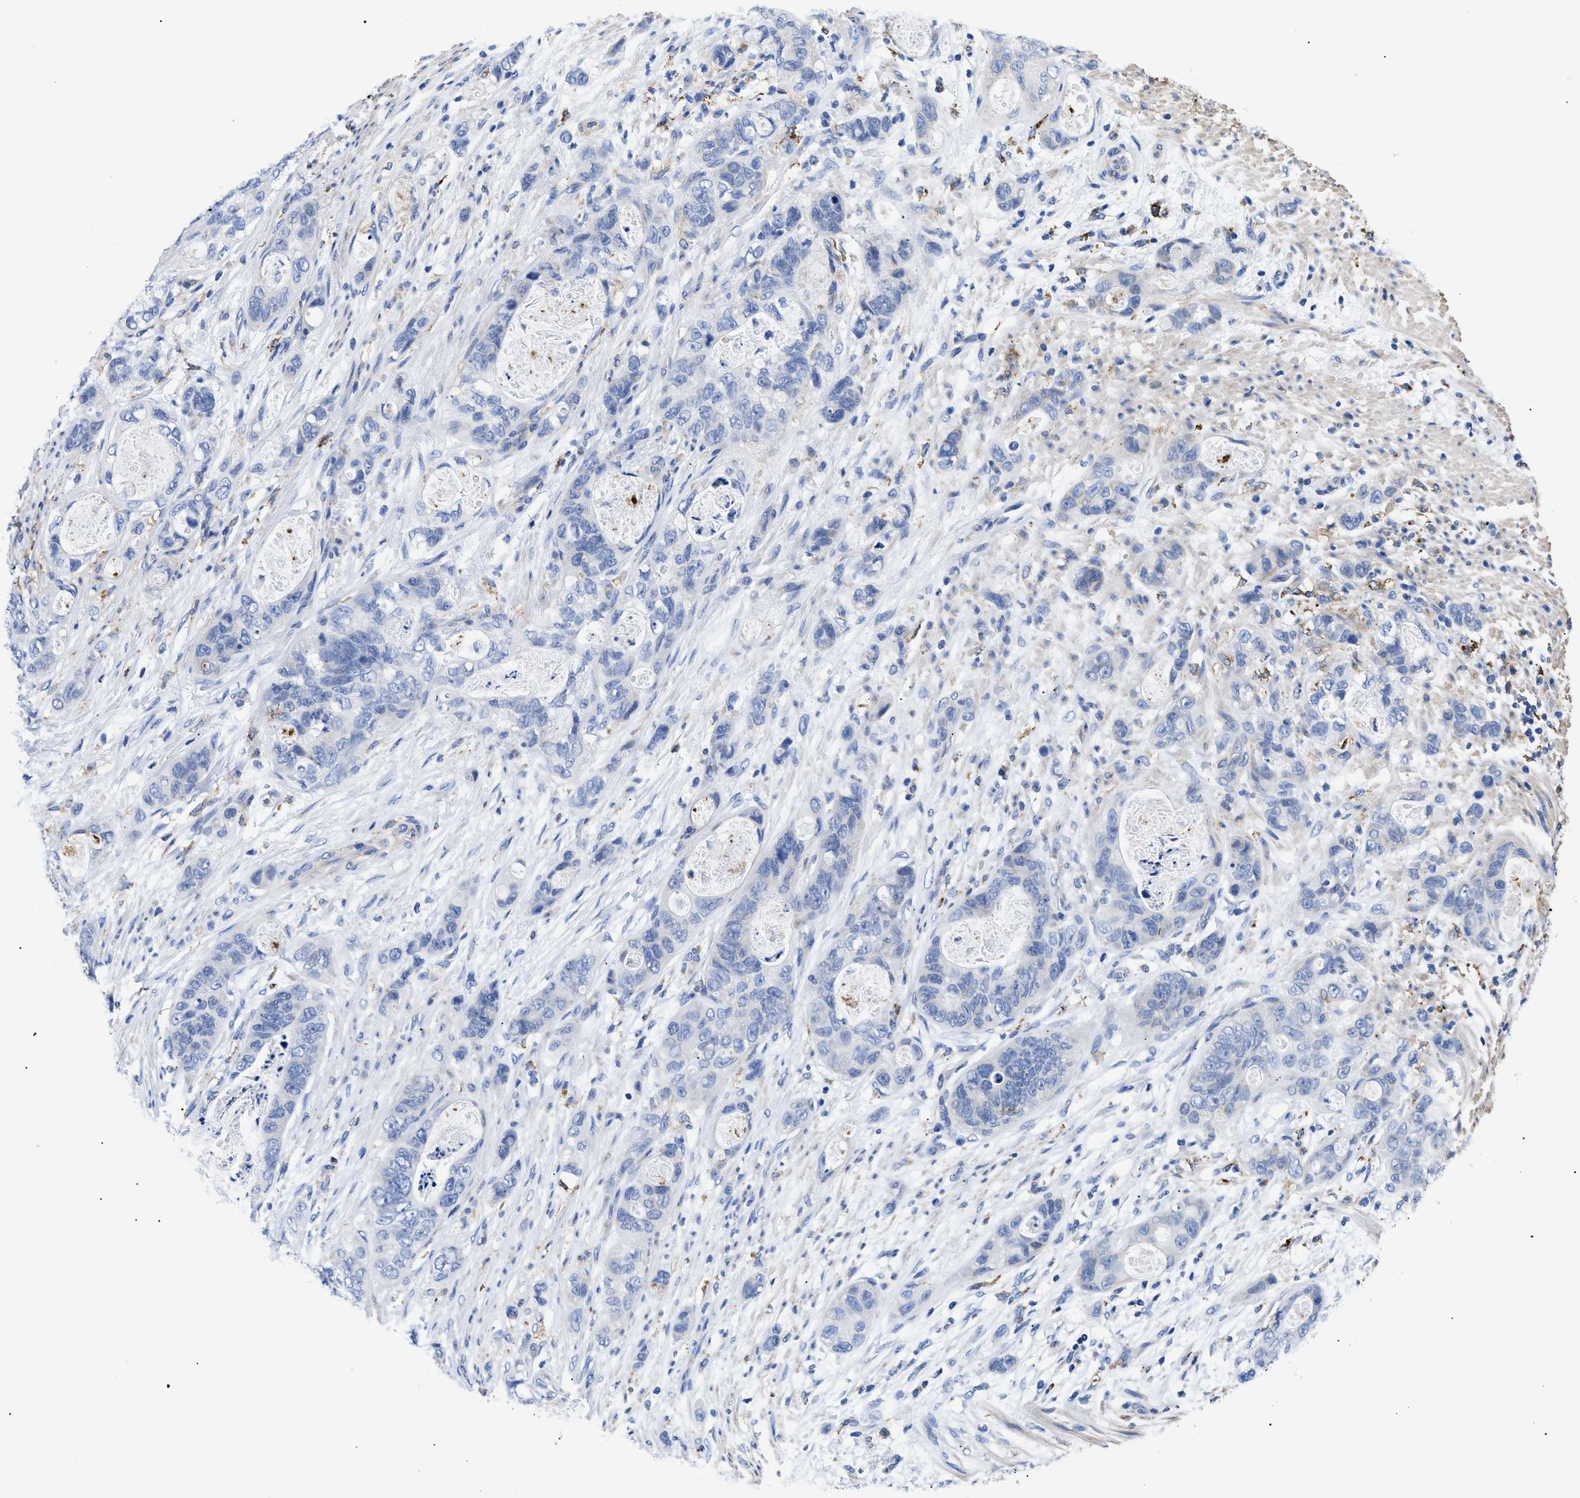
{"staining": {"intensity": "negative", "quantity": "none", "location": "none"}, "tissue": "stomach cancer", "cell_type": "Tumor cells", "image_type": "cancer", "snomed": [{"axis": "morphology", "description": "Normal tissue, NOS"}, {"axis": "morphology", "description": "Adenocarcinoma, NOS"}, {"axis": "topography", "description": "Stomach"}], "caption": "A high-resolution histopathology image shows IHC staining of stomach adenocarcinoma, which shows no significant positivity in tumor cells. Brightfield microscopy of immunohistochemistry stained with DAB (brown) and hematoxylin (blue), captured at high magnification.", "gene": "HLA-DPA1", "patient": {"sex": "female", "age": 89}}